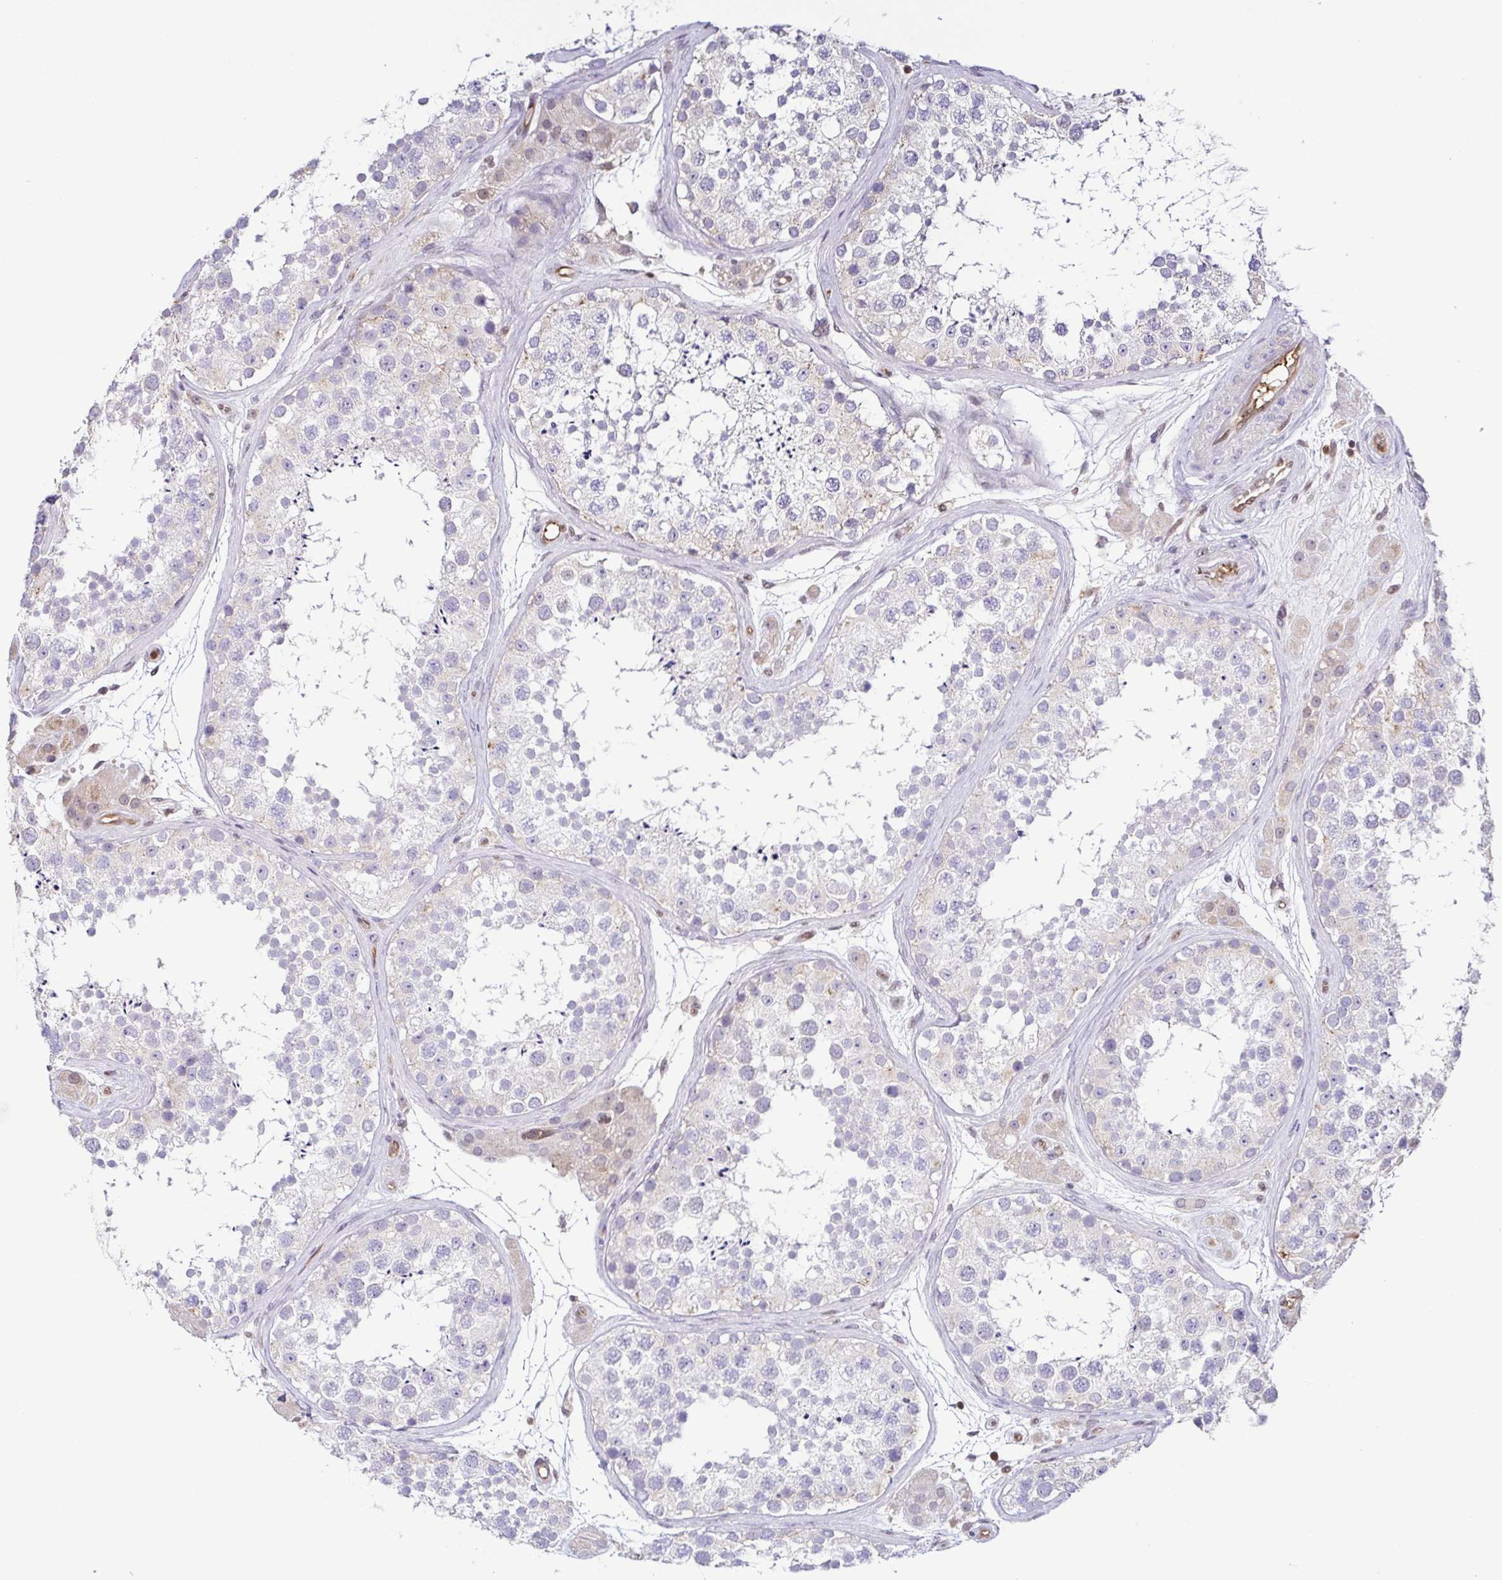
{"staining": {"intensity": "negative", "quantity": "none", "location": "none"}, "tissue": "testis", "cell_type": "Cells in seminiferous ducts", "image_type": "normal", "snomed": [{"axis": "morphology", "description": "Normal tissue, NOS"}, {"axis": "topography", "description": "Testis"}], "caption": "Immunohistochemistry (IHC) histopathology image of normal testis: testis stained with DAB exhibits no significant protein staining in cells in seminiferous ducts. The staining is performed using DAB (3,3'-diaminobenzidine) brown chromogen with nuclei counter-stained in using hematoxylin.", "gene": "PSMB9", "patient": {"sex": "male", "age": 41}}